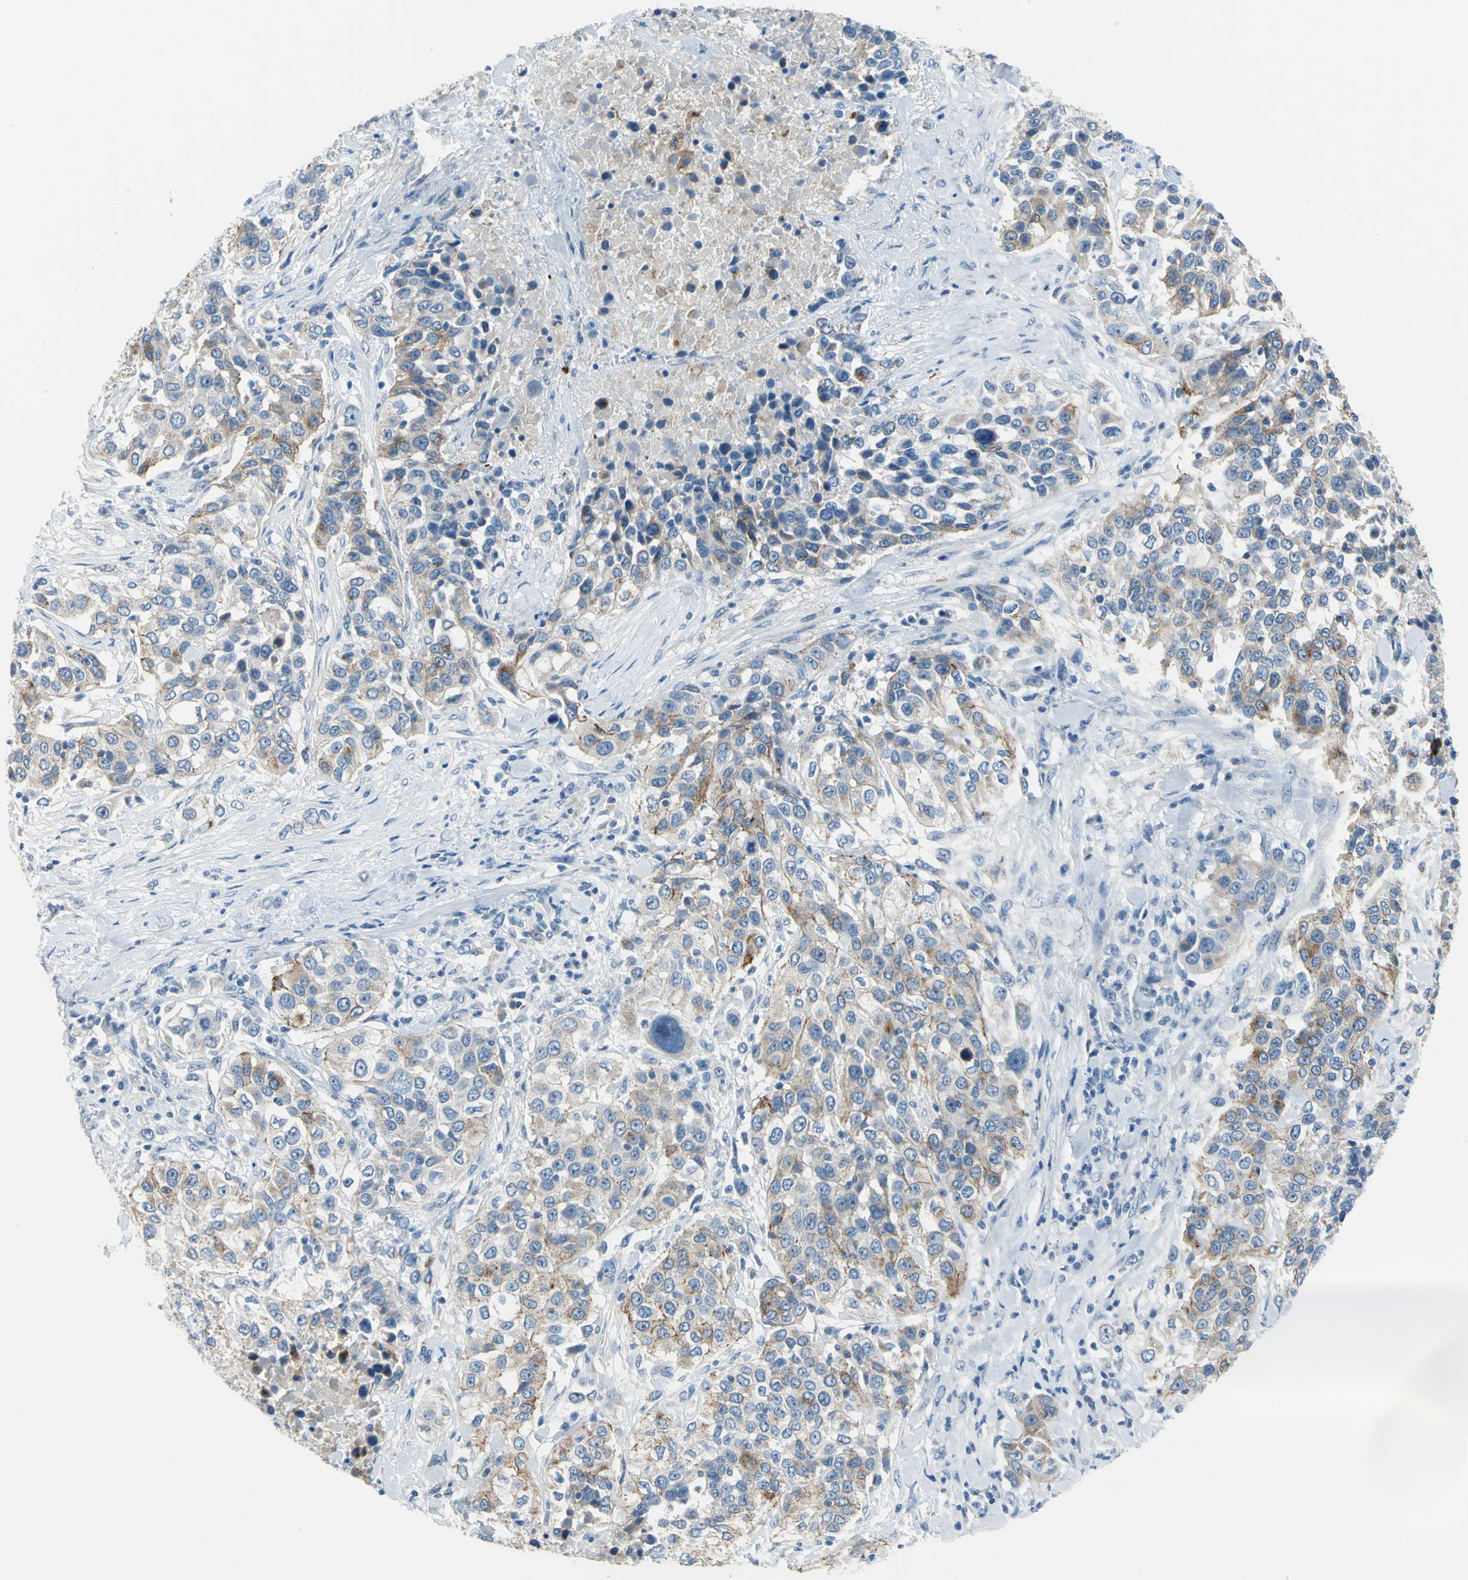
{"staining": {"intensity": "moderate", "quantity": ">75%", "location": "cytoplasmic/membranous"}, "tissue": "urothelial cancer", "cell_type": "Tumor cells", "image_type": "cancer", "snomed": [{"axis": "morphology", "description": "Urothelial carcinoma, High grade"}, {"axis": "topography", "description": "Urinary bladder"}], "caption": "Brown immunohistochemical staining in human high-grade urothelial carcinoma displays moderate cytoplasmic/membranous positivity in approximately >75% of tumor cells. (DAB IHC with brightfield microscopy, high magnification).", "gene": "MUC4", "patient": {"sex": "female", "age": 80}}